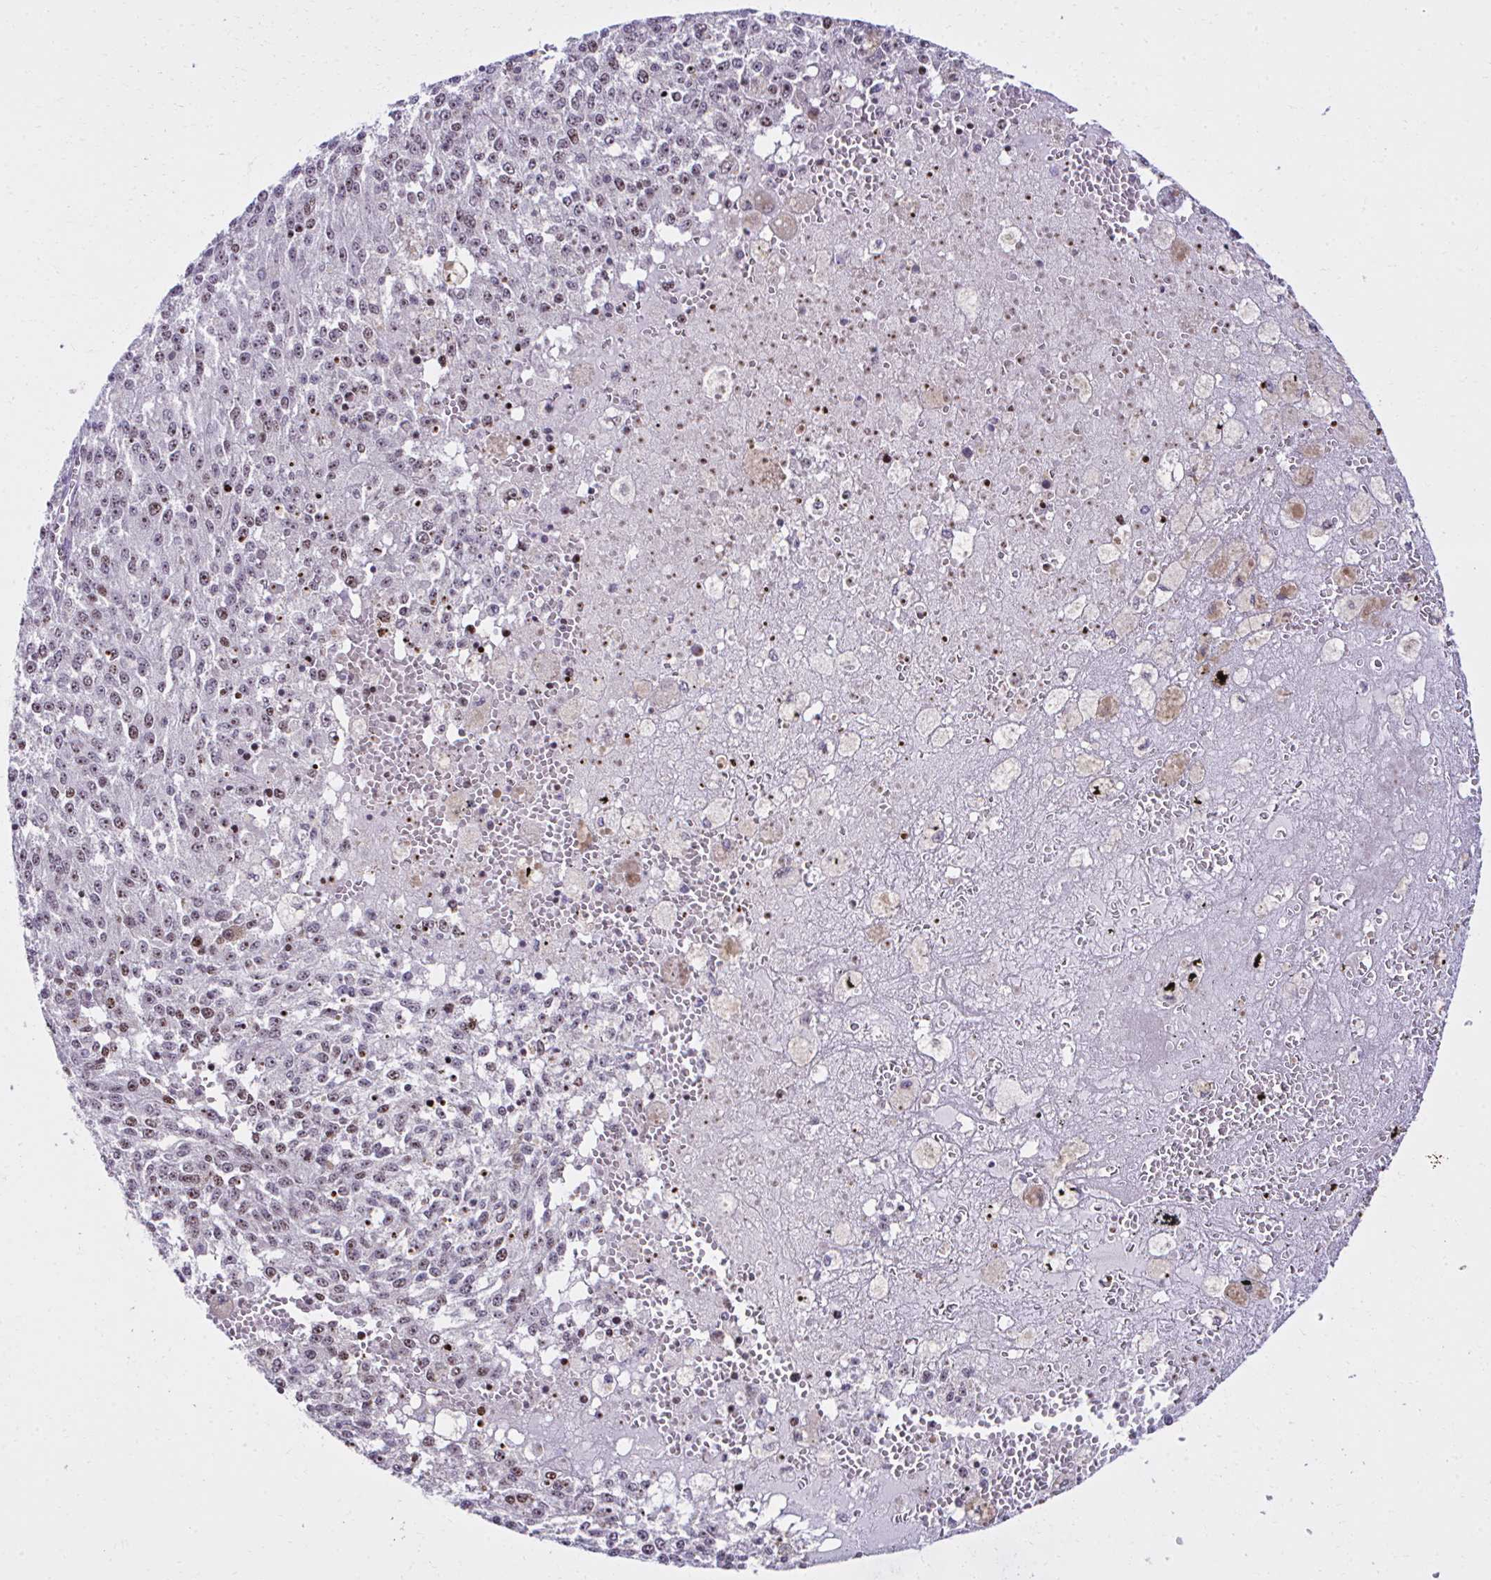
{"staining": {"intensity": "weak", "quantity": "25%-75%", "location": "nuclear"}, "tissue": "melanoma", "cell_type": "Tumor cells", "image_type": "cancer", "snomed": [{"axis": "morphology", "description": "Malignant melanoma, Metastatic site"}, {"axis": "topography", "description": "Lymph node"}], "caption": "Immunohistochemical staining of human malignant melanoma (metastatic site) demonstrates weak nuclear protein positivity in about 25%-75% of tumor cells.", "gene": "CEP72", "patient": {"sex": "female", "age": 64}}